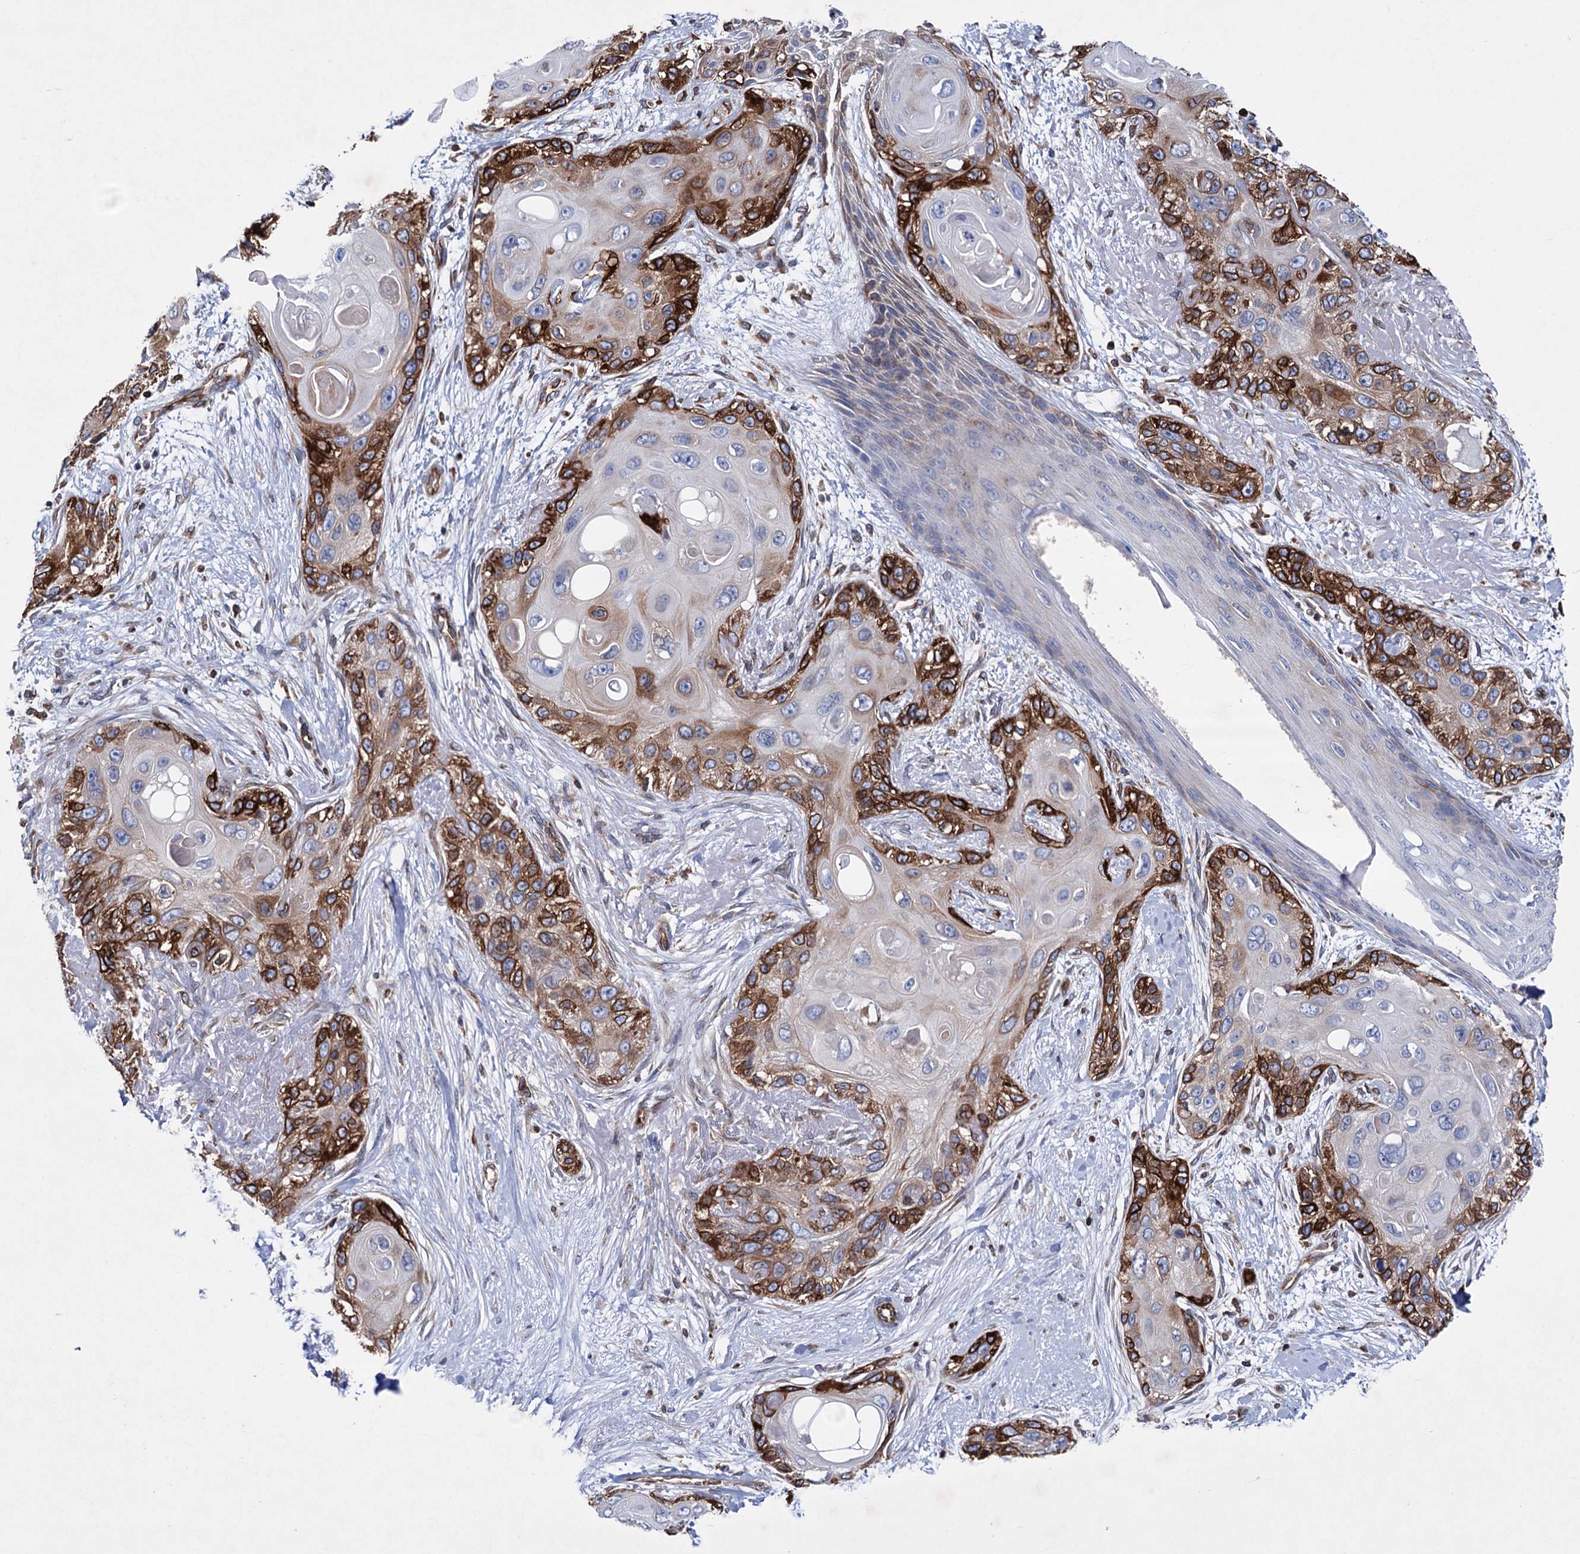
{"staining": {"intensity": "strong", "quantity": "25%-75%", "location": "cytoplasmic/membranous"}, "tissue": "skin cancer", "cell_type": "Tumor cells", "image_type": "cancer", "snomed": [{"axis": "morphology", "description": "Normal tissue, NOS"}, {"axis": "morphology", "description": "Squamous cell carcinoma, NOS"}, {"axis": "topography", "description": "Skin"}], "caption": "Protein staining of squamous cell carcinoma (skin) tissue shows strong cytoplasmic/membranous positivity in about 25%-75% of tumor cells.", "gene": "STING1", "patient": {"sex": "male", "age": 72}}